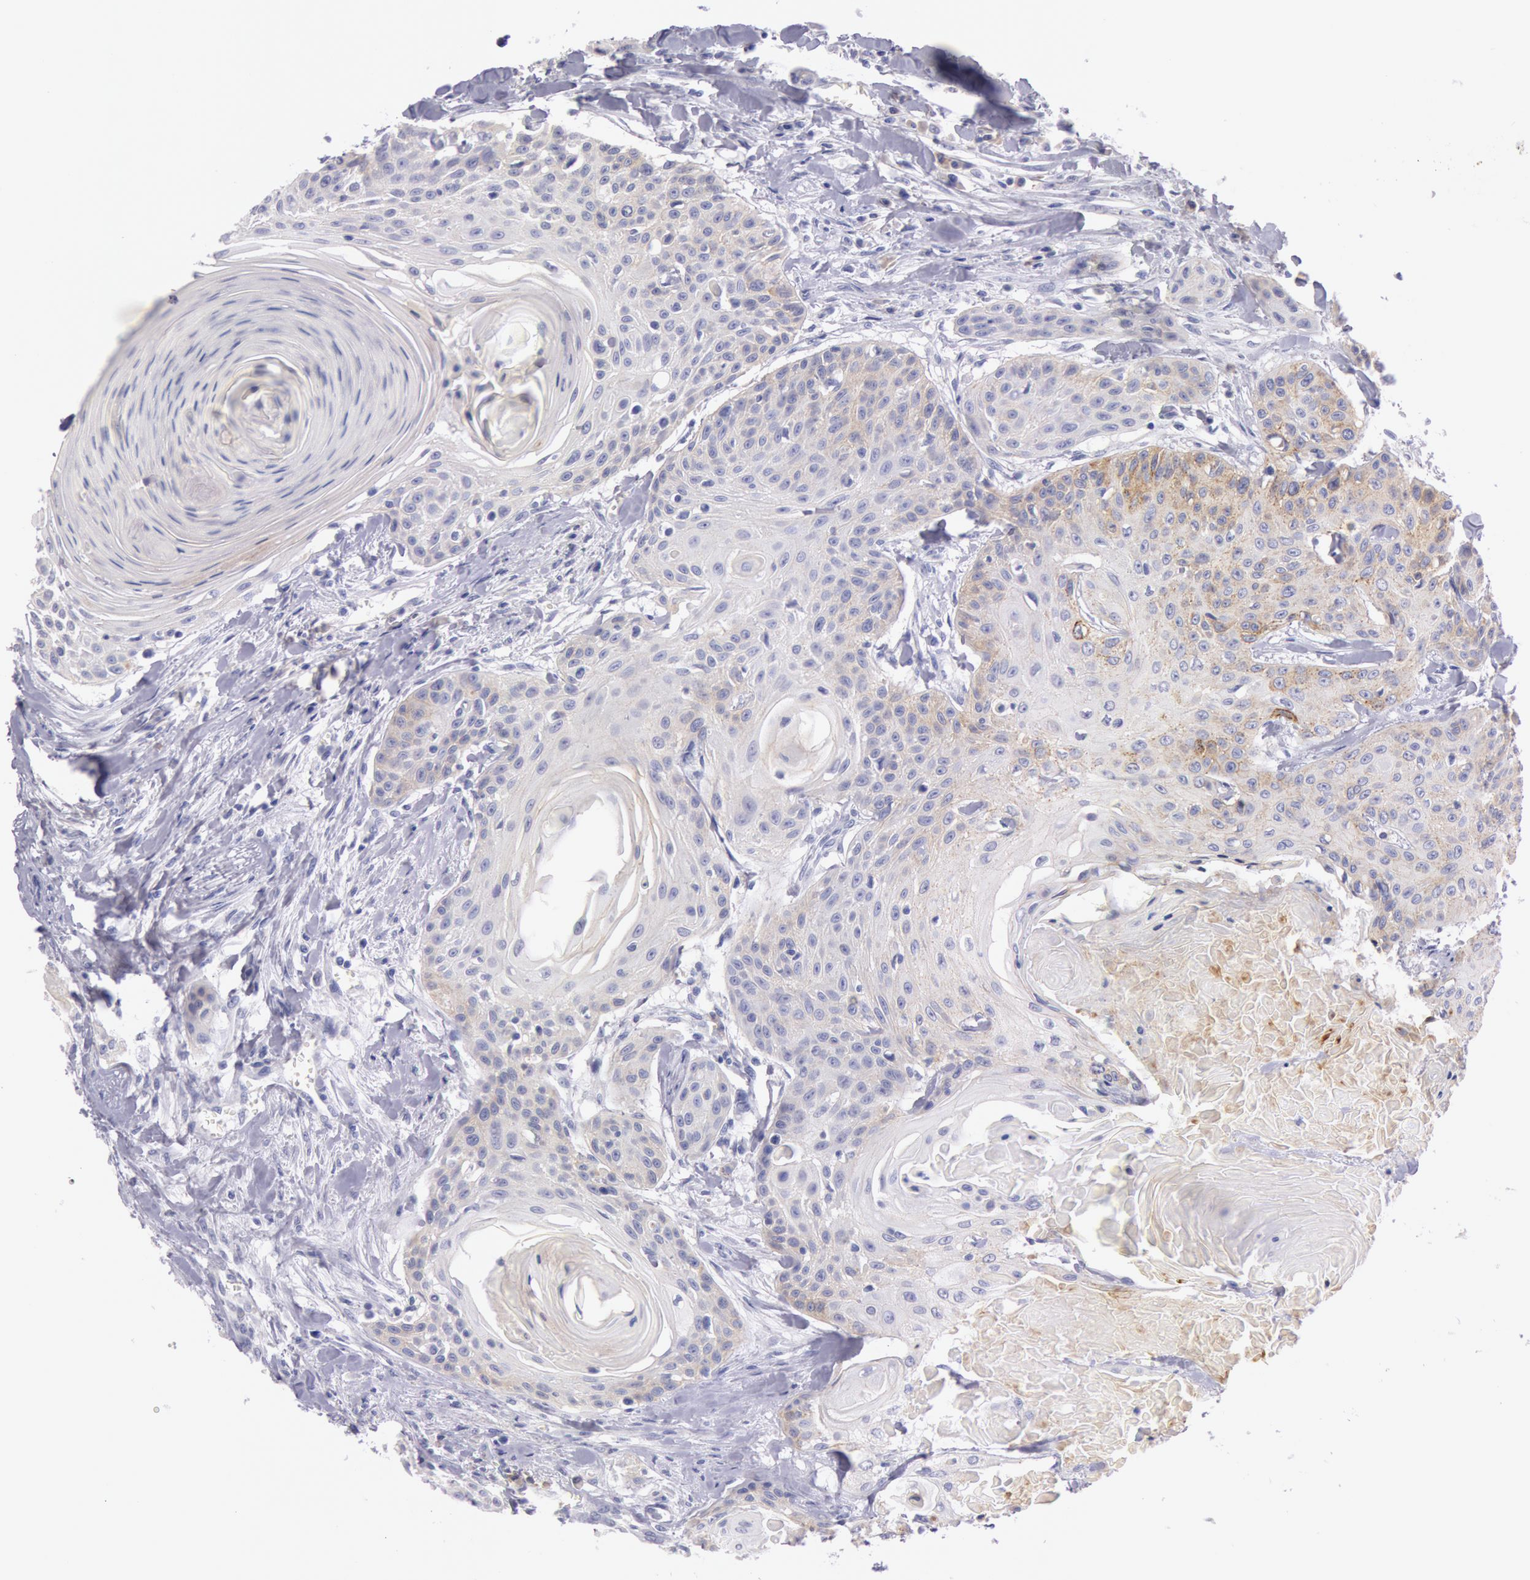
{"staining": {"intensity": "weak", "quantity": "<25%", "location": "cytoplasmic/membranous"}, "tissue": "head and neck cancer", "cell_type": "Tumor cells", "image_type": "cancer", "snomed": [{"axis": "morphology", "description": "Squamous cell carcinoma, NOS"}, {"axis": "morphology", "description": "Squamous cell carcinoma, metastatic, NOS"}, {"axis": "topography", "description": "Lymph node"}, {"axis": "topography", "description": "Salivary gland"}, {"axis": "topography", "description": "Head-Neck"}], "caption": "This is an IHC micrograph of head and neck cancer. There is no positivity in tumor cells.", "gene": "EGFR", "patient": {"sex": "female", "age": 74}}